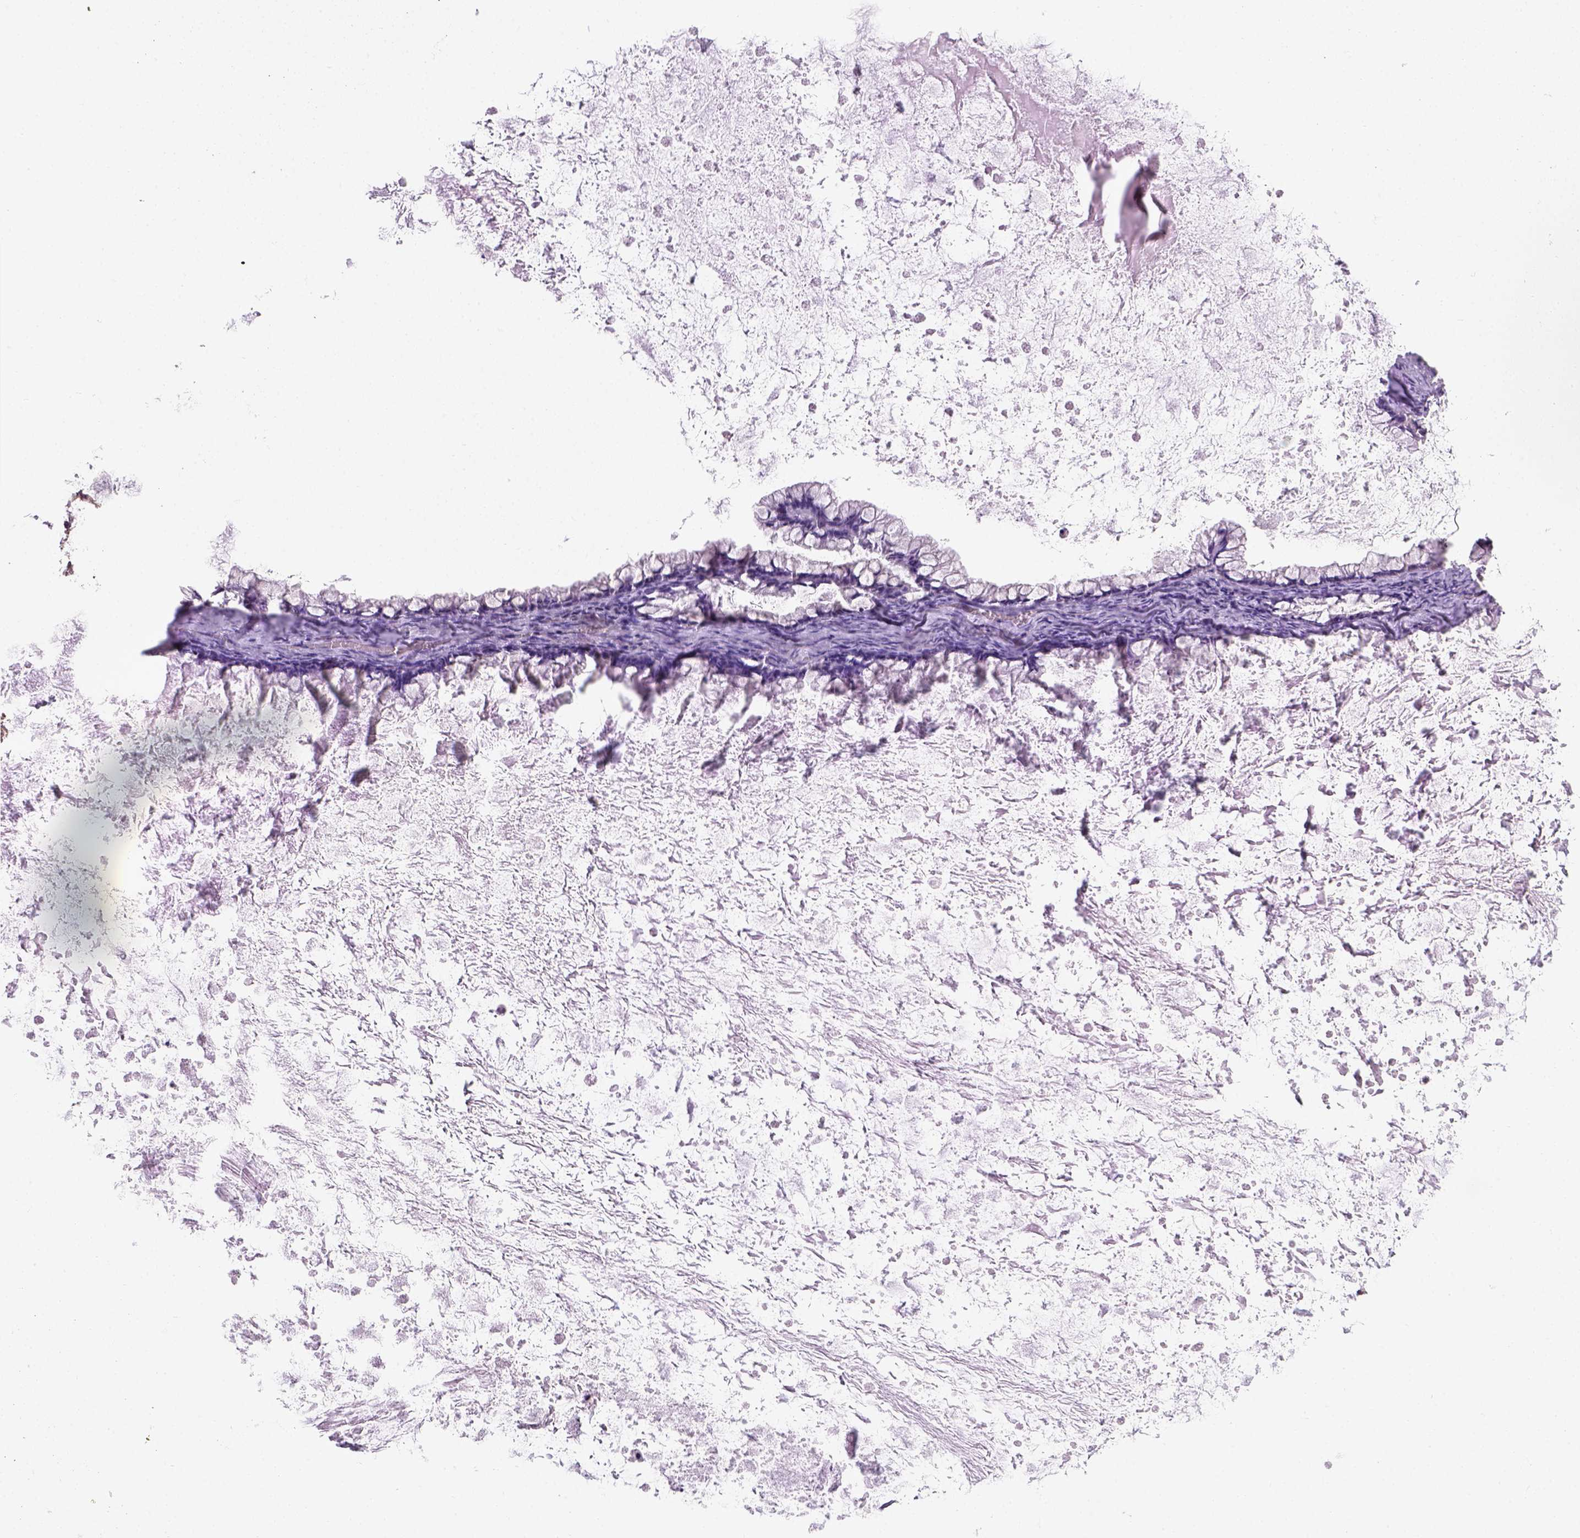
{"staining": {"intensity": "negative", "quantity": "none", "location": "none"}, "tissue": "ovarian cancer", "cell_type": "Tumor cells", "image_type": "cancer", "snomed": [{"axis": "morphology", "description": "Cystadenocarcinoma, mucinous, NOS"}, {"axis": "topography", "description": "Ovary"}], "caption": "Human mucinous cystadenocarcinoma (ovarian) stained for a protein using immunohistochemistry (IHC) shows no positivity in tumor cells.", "gene": "DDX50", "patient": {"sex": "female", "age": 67}}